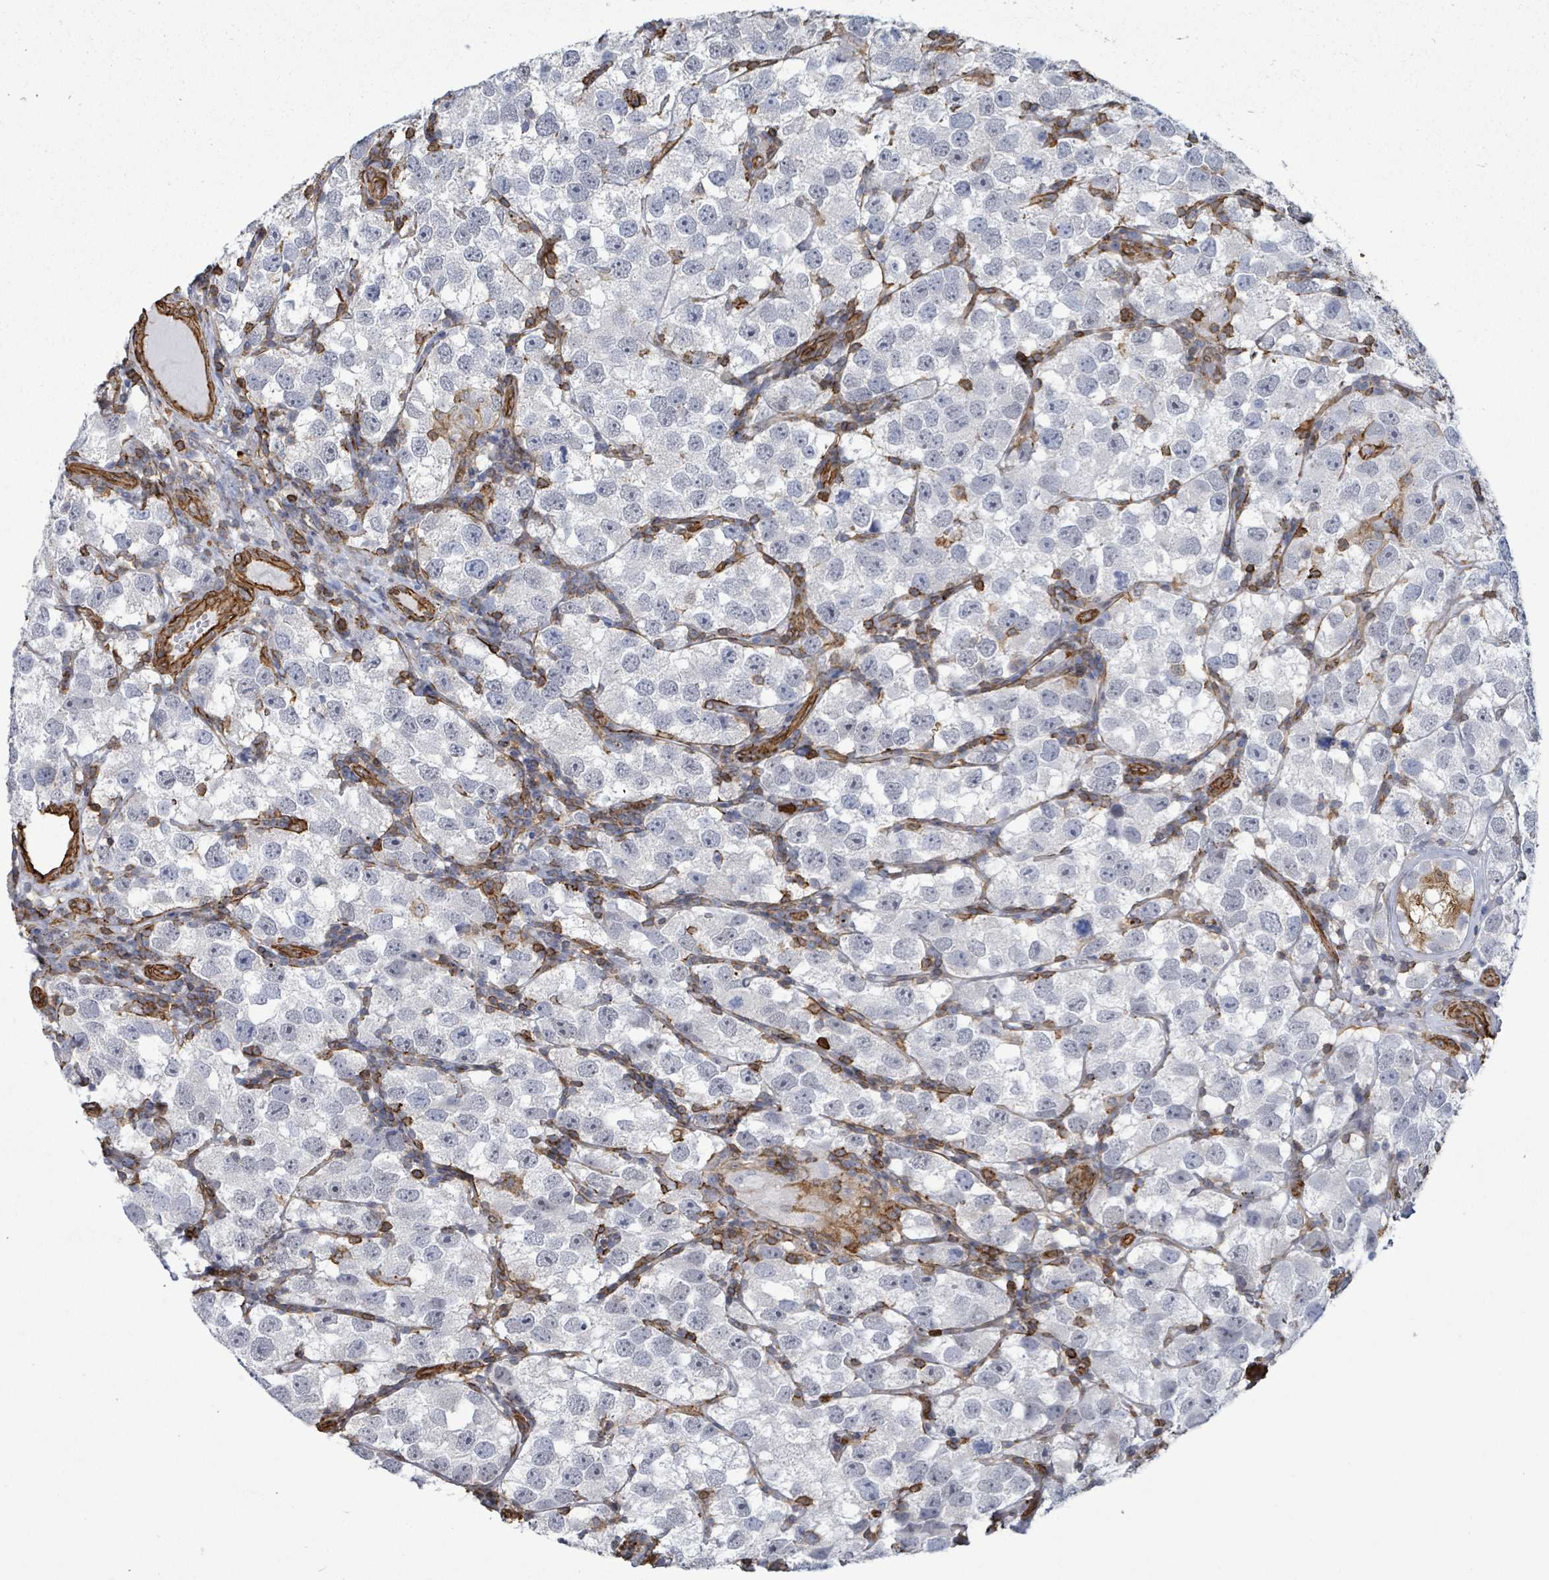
{"staining": {"intensity": "negative", "quantity": "none", "location": "none"}, "tissue": "testis cancer", "cell_type": "Tumor cells", "image_type": "cancer", "snomed": [{"axis": "morphology", "description": "Seminoma, NOS"}, {"axis": "topography", "description": "Testis"}], "caption": "DAB immunohistochemical staining of testis cancer shows no significant expression in tumor cells. (DAB immunohistochemistry (IHC), high magnification).", "gene": "PRKRIP1", "patient": {"sex": "male", "age": 26}}